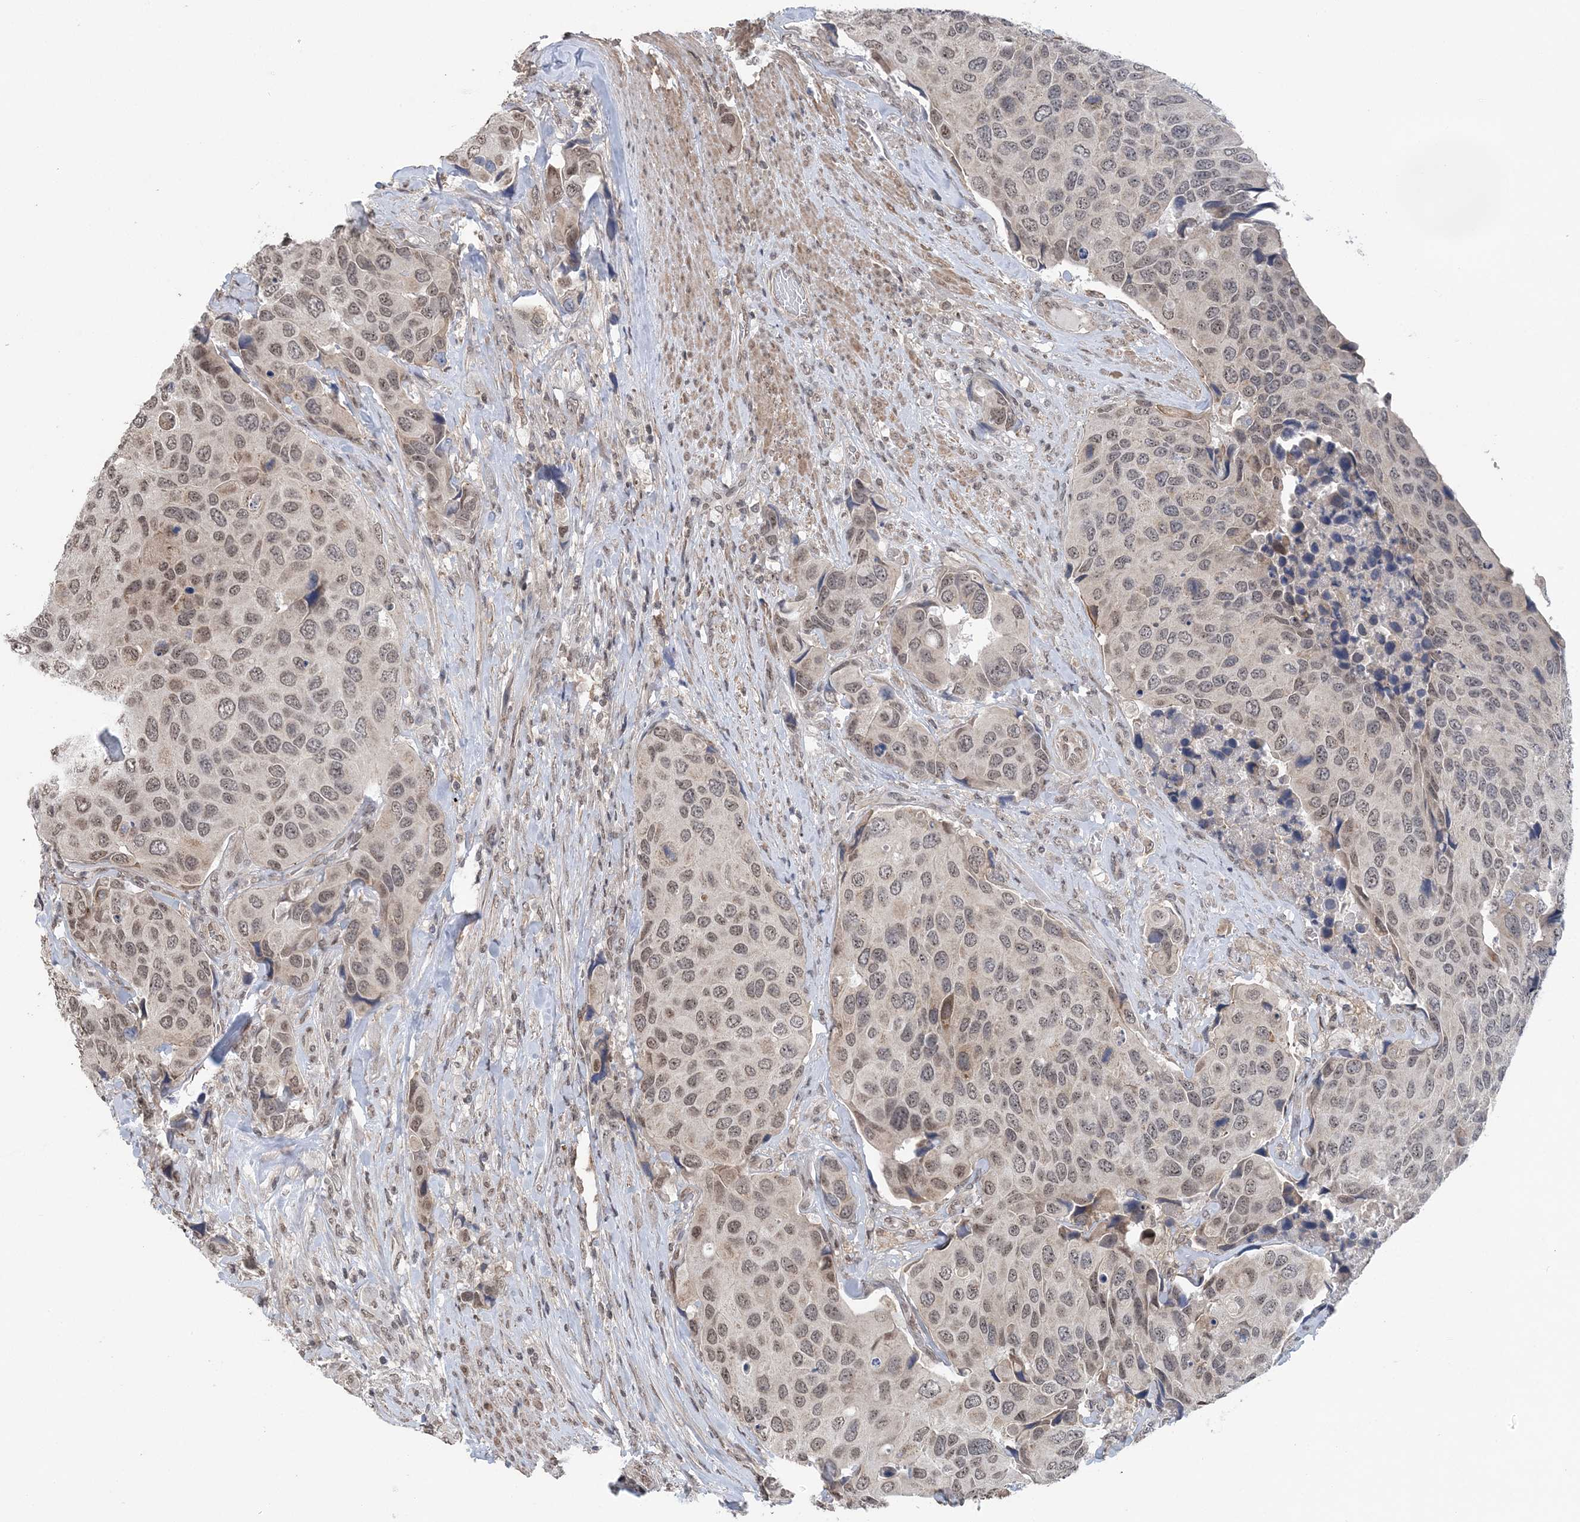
{"staining": {"intensity": "moderate", "quantity": ">75%", "location": "nuclear"}, "tissue": "urothelial cancer", "cell_type": "Tumor cells", "image_type": "cancer", "snomed": [{"axis": "morphology", "description": "Urothelial carcinoma, High grade"}, {"axis": "topography", "description": "Urinary bladder"}], "caption": "A high-resolution image shows immunohistochemistry staining of high-grade urothelial carcinoma, which displays moderate nuclear expression in about >75% of tumor cells.", "gene": "CCDC152", "patient": {"sex": "male", "age": 74}}